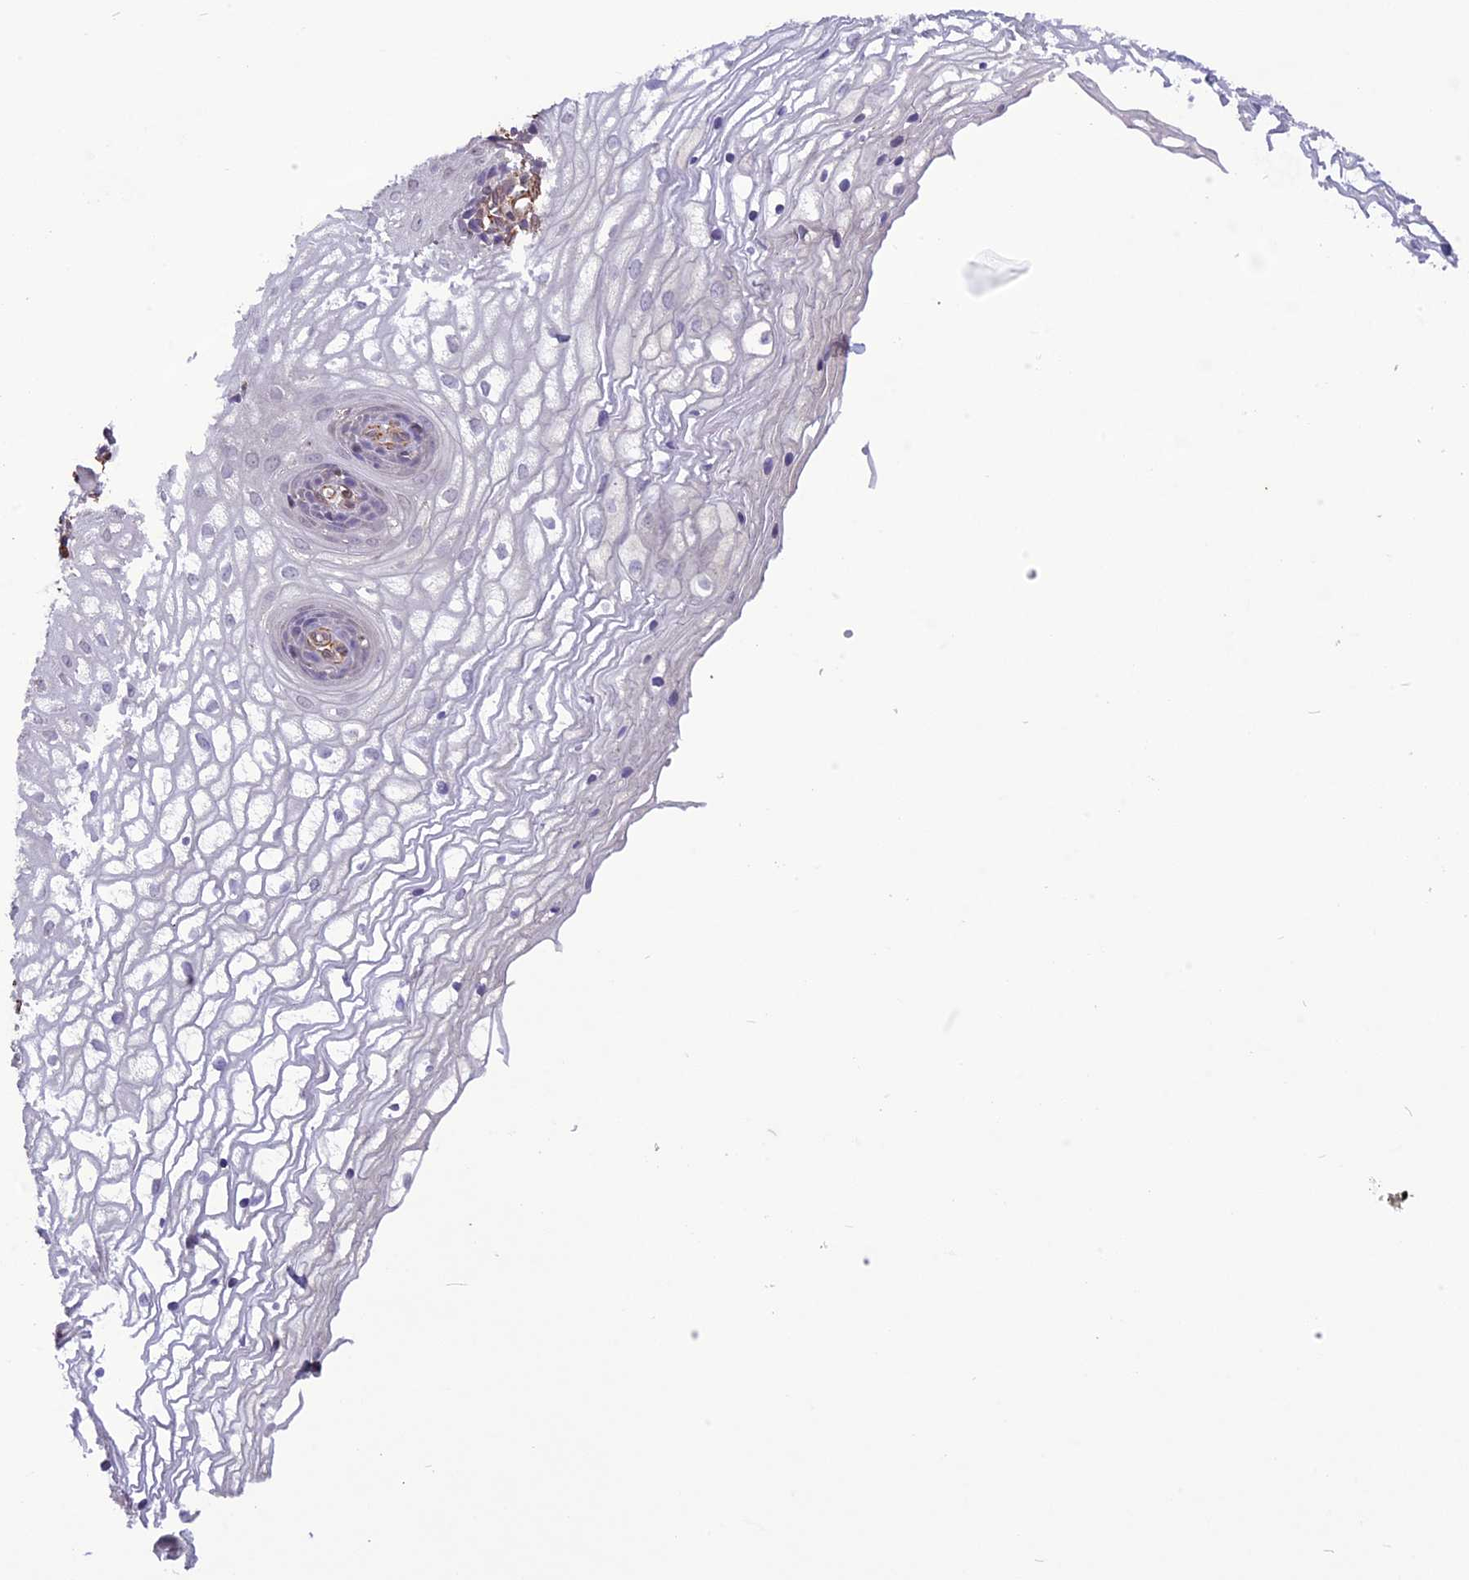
{"staining": {"intensity": "weak", "quantity": "<25%", "location": "nuclear"}, "tissue": "vagina", "cell_type": "Squamous epithelial cells", "image_type": "normal", "snomed": [{"axis": "morphology", "description": "Normal tissue, NOS"}, {"axis": "topography", "description": "Vagina"}], "caption": "DAB (3,3'-diaminobenzidine) immunohistochemical staining of benign vagina shows no significant positivity in squamous epithelial cells. The staining was performed using DAB to visualize the protein expression in brown, while the nuclei were stained in blue with hematoxylin (Magnification: 20x).", "gene": "C3orf70", "patient": {"sex": "female", "age": 34}}